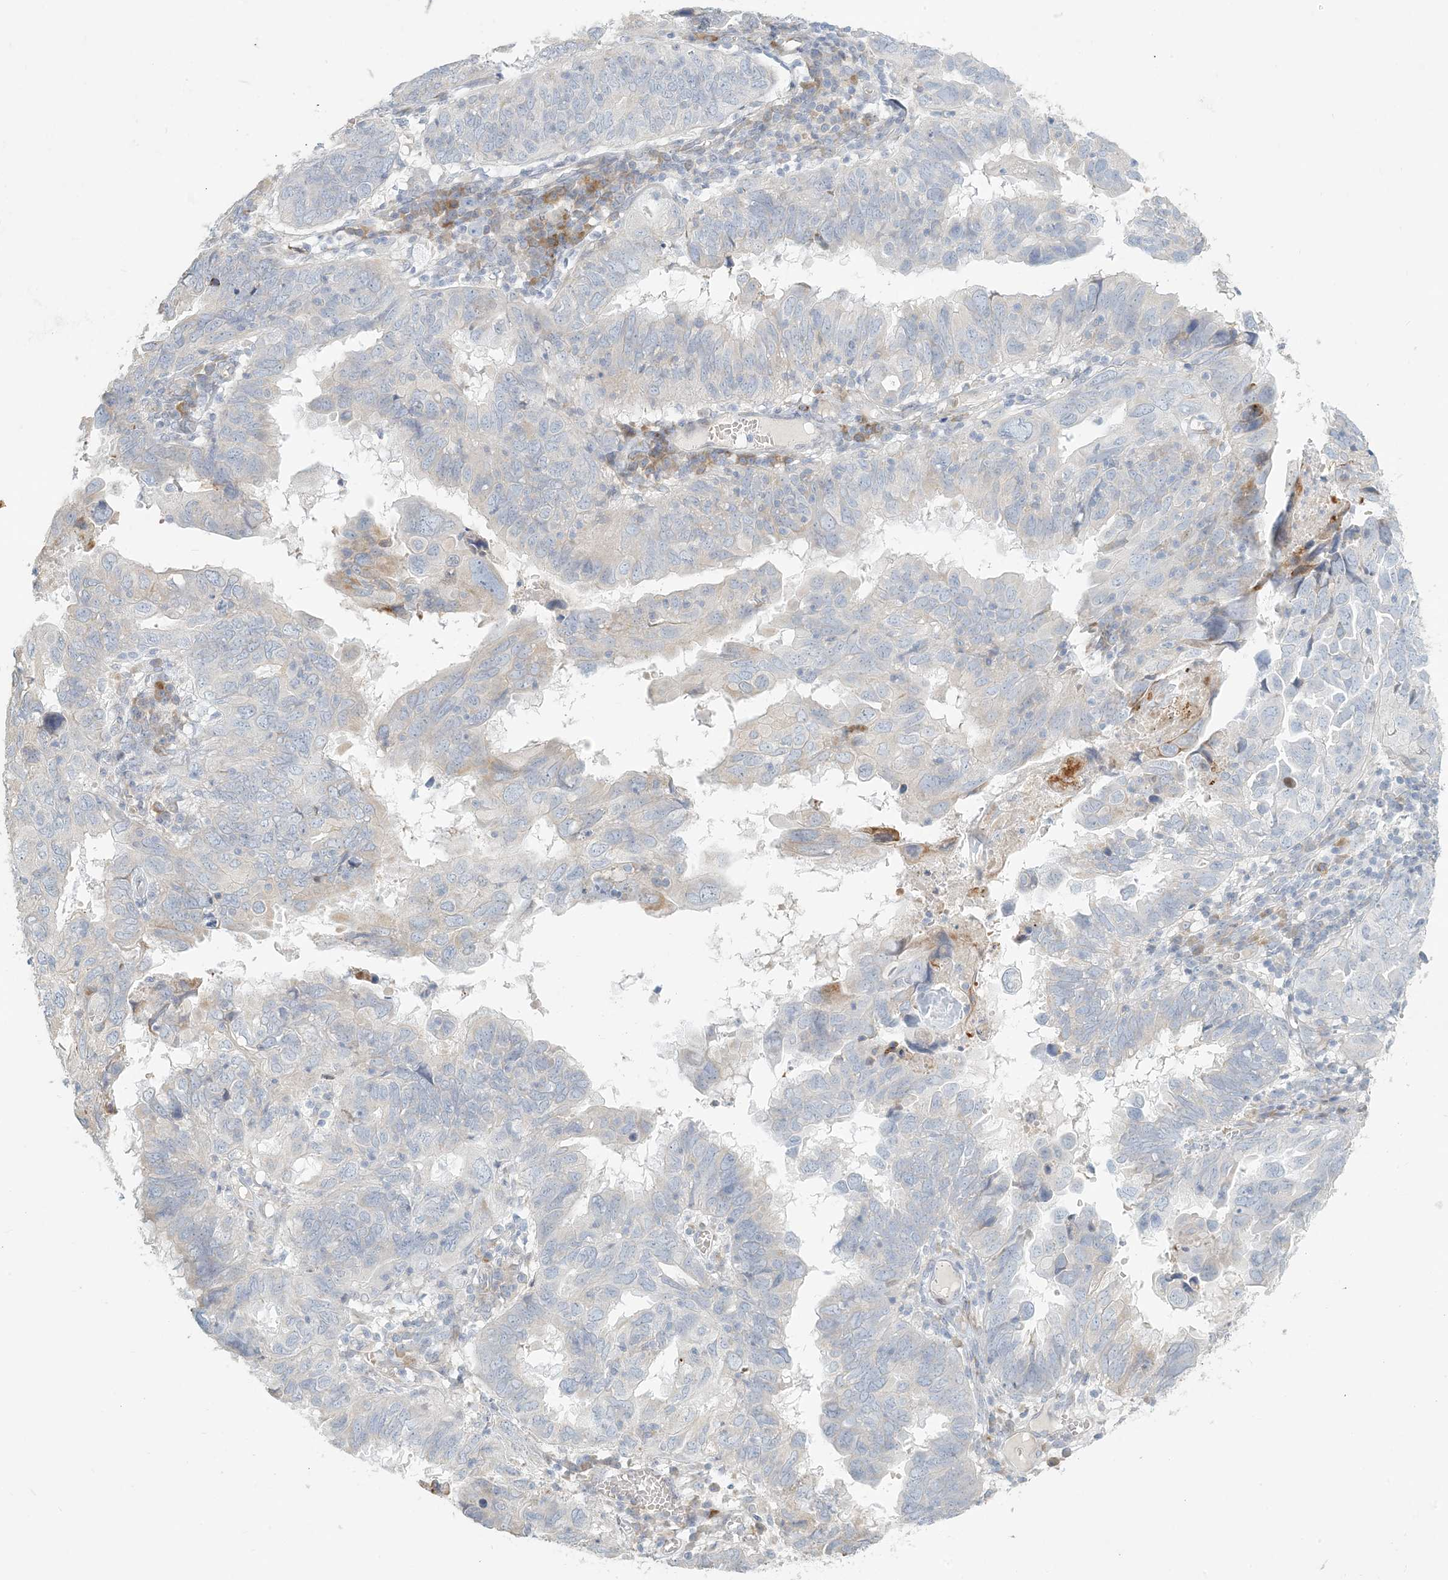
{"staining": {"intensity": "negative", "quantity": "none", "location": "none"}, "tissue": "endometrial cancer", "cell_type": "Tumor cells", "image_type": "cancer", "snomed": [{"axis": "morphology", "description": "Adenocarcinoma, NOS"}, {"axis": "topography", "description": "Uterus"}], "caption": "Immunohistochemistry (IHC) micrograph of neoplastic tissue: endometrial cancer stained with DAB displays no significant protein expression in tumor cells. The staining was performed using DAB to visualize the protein expression in brown, while the nuclei were stained in blue with hematoxylin (Magnification: 20x).", "gene": "ZNF385D", "patient": {"sex": "female", "age": 77}}